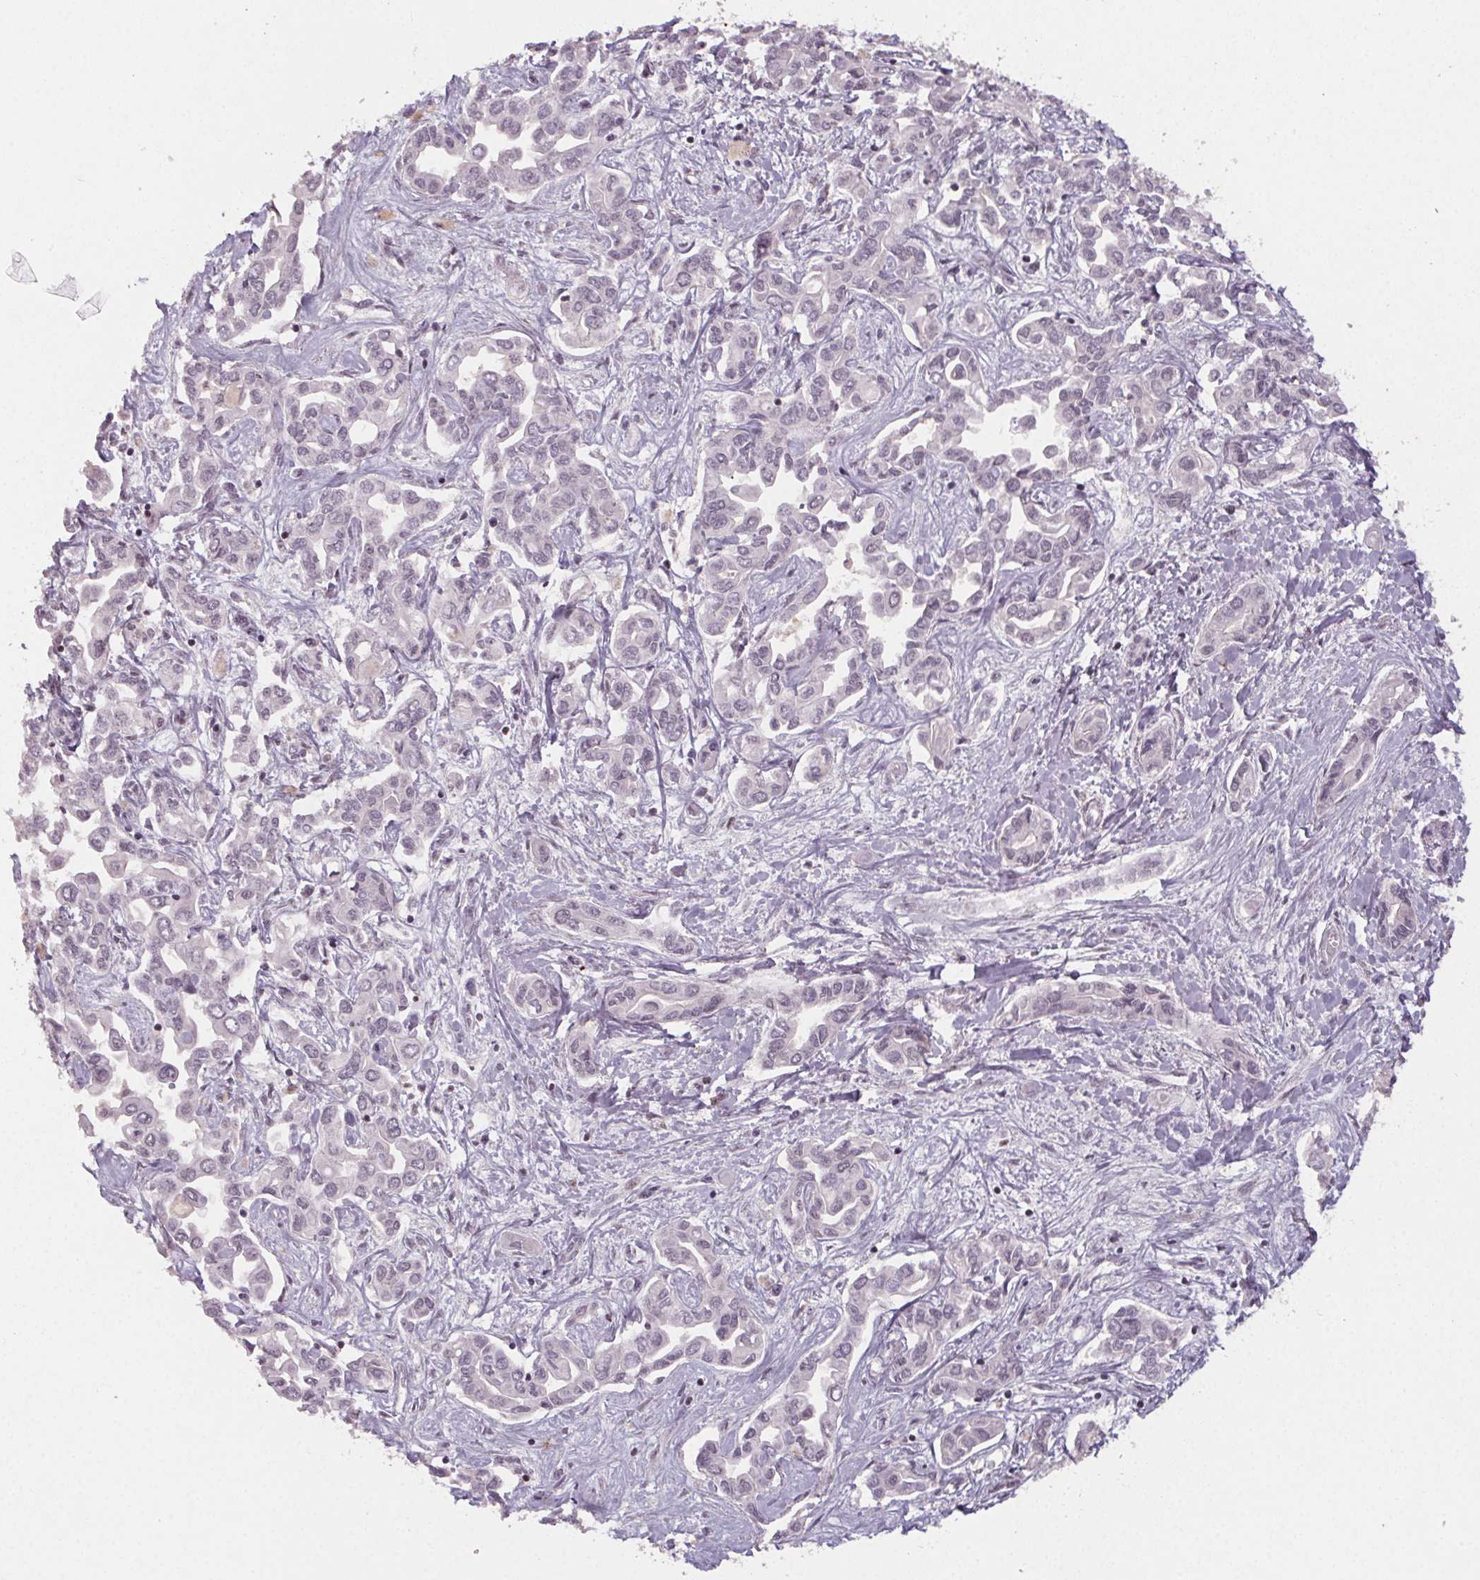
{"staining": {"intensity": "negative", "quantity": "none", "location": "none"}, "tissue": "liver cancer", "cell_type": "Tumor cells", "image_type": "cancer", "snomed": [{"axis": "morphology", "description": "Cholangiocarcinoma"}, {"axis": "topography", "description": "Liver"}], "caption": "Immunohistochemistry of cholangiocarcinoma (liver) exhibits no expression in tumor cells.", "gene": "KMT2A", "patient": {"sex": "female", "age": 64}}